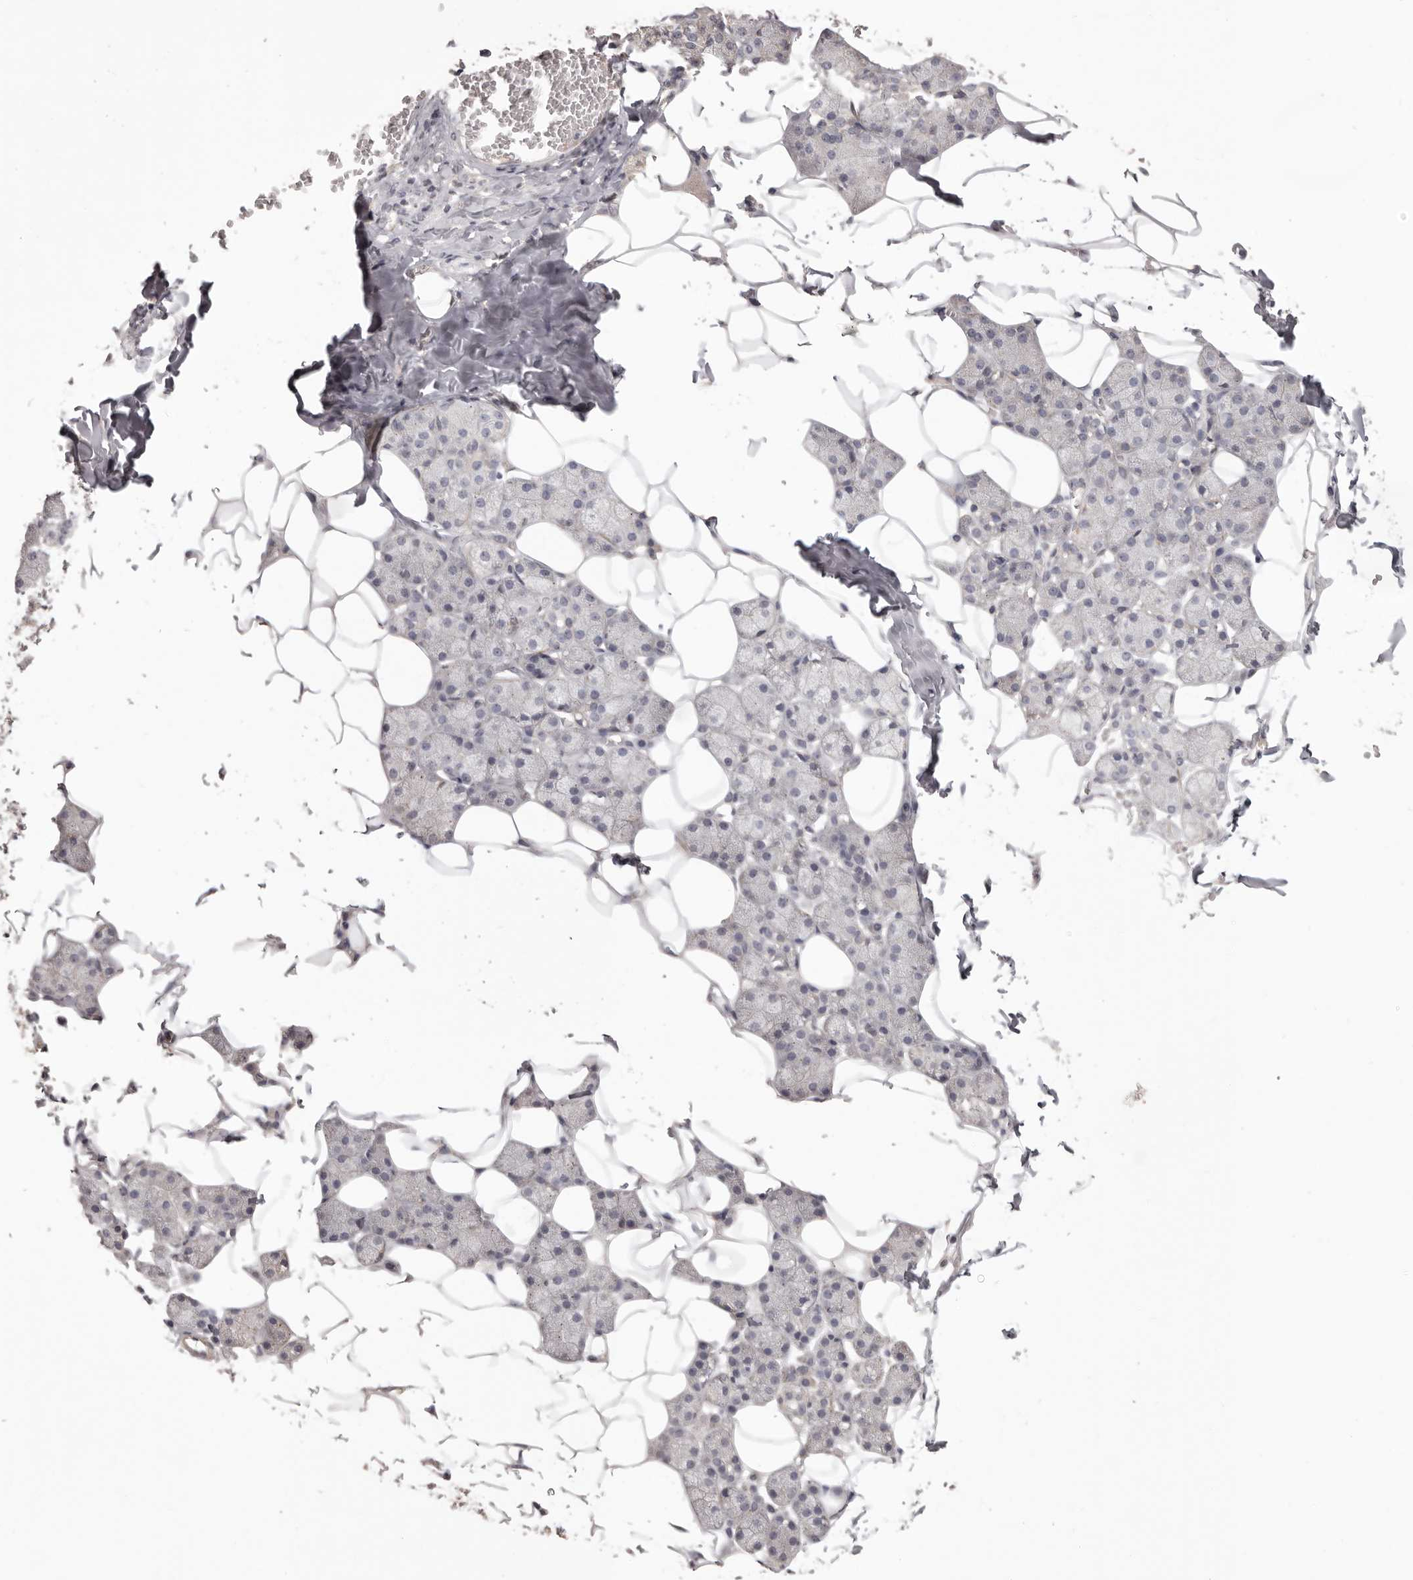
{"staining": {"intensity": "weak", "quantity": "<25%", "location": "cytoplasmic/membranous"}, "tissue": "salivary gland", "cell_type": "Glandular cells", "image_type": "normal", "snomed": [{"axis": "morphology", "description": "Normal tissue, NOS"}, {"axis": "topography", "description": "Salivary gland"}], "caption": "Immunohistochemistry (IHC) of unremarkable salivary gland displays no positivity in glandular cells.", "gene": "HRH1", "patient": {"sex": "female", "age": 33}}